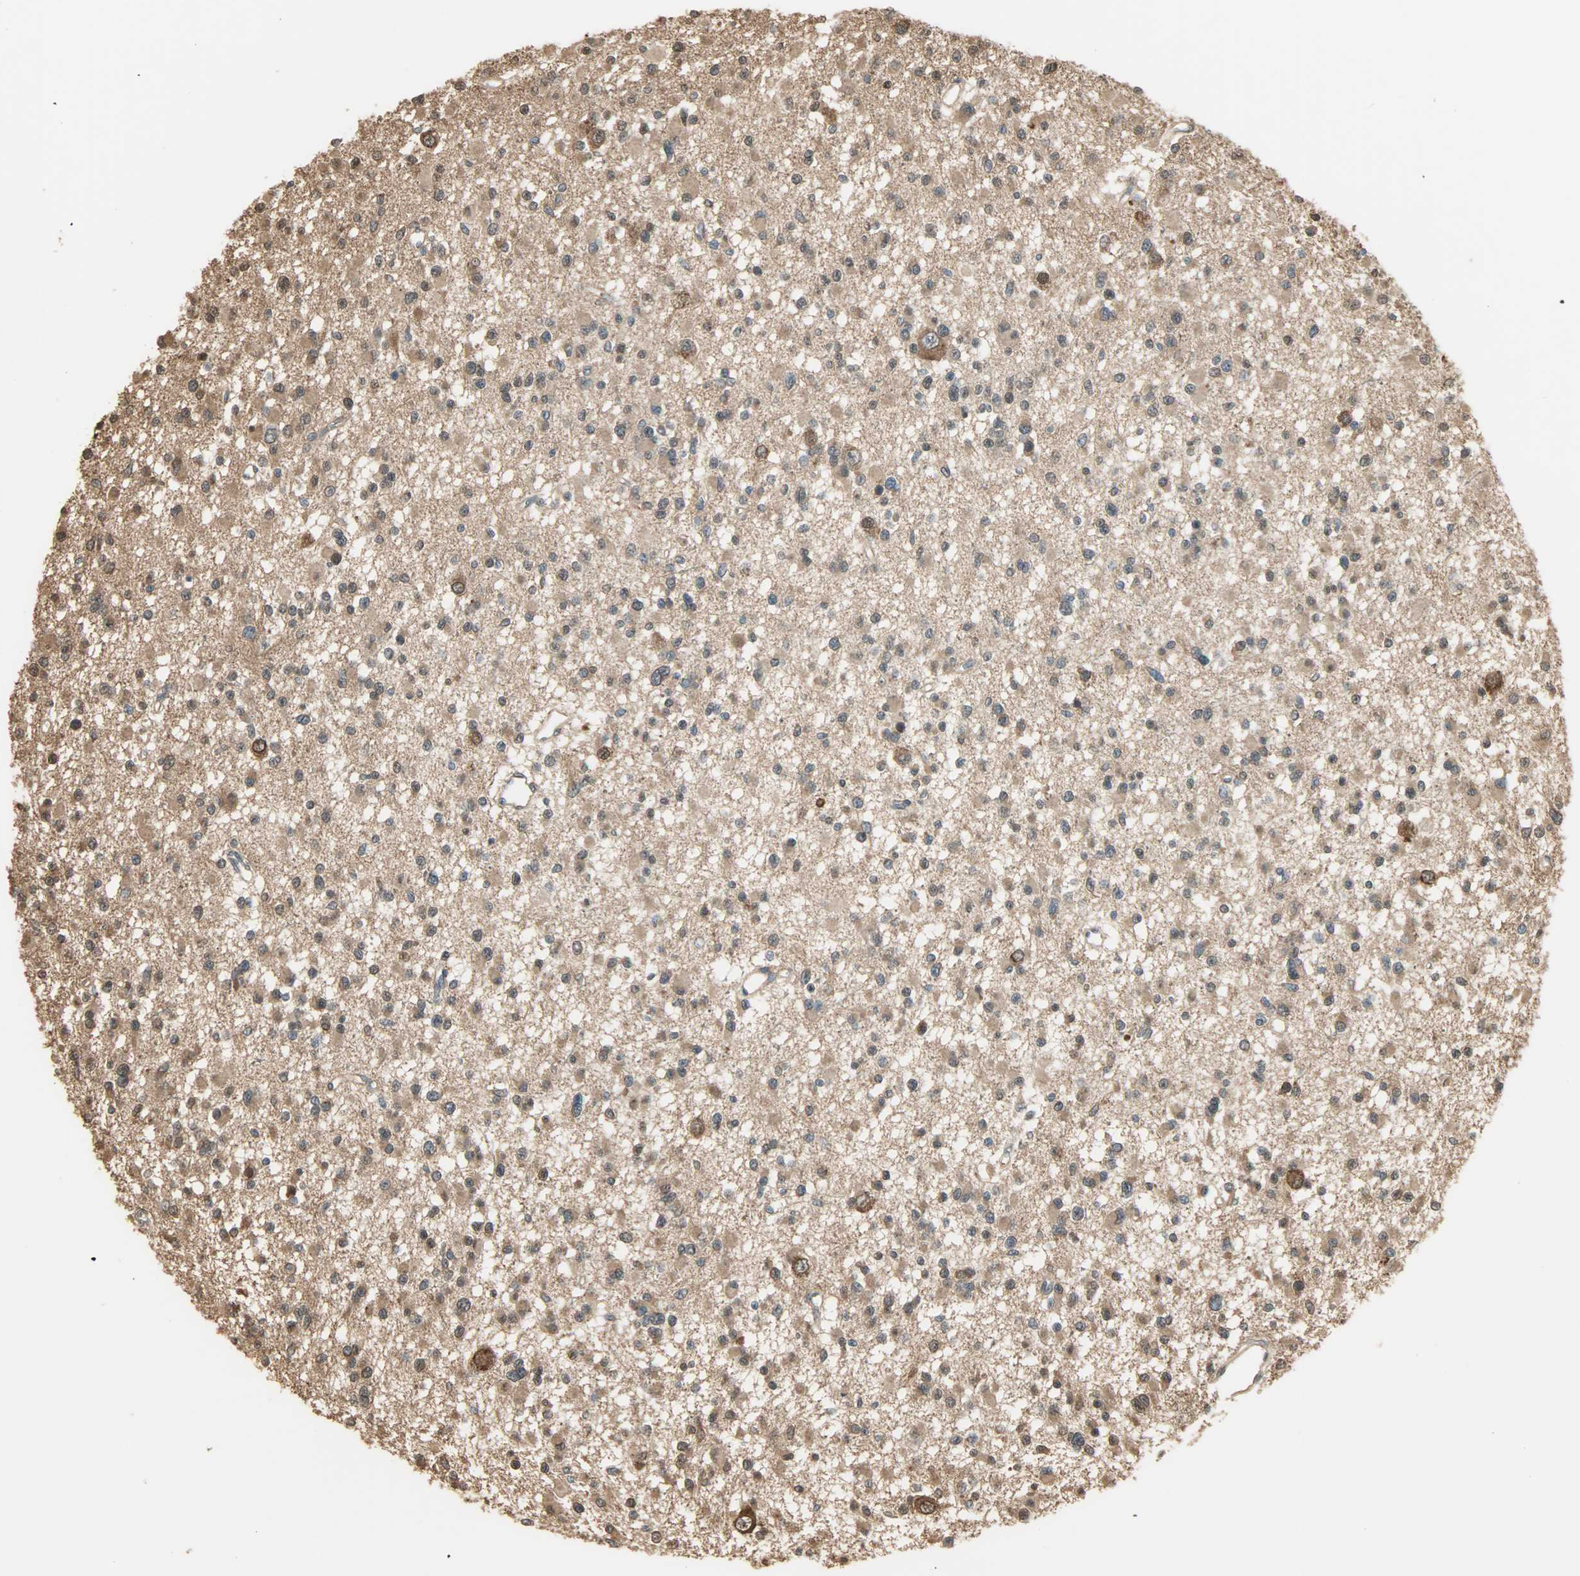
{"staining": {"intensity": "moderate", "quantity": ">75%", "location": "cytoplasmic/membranous,nuclear"}, "tissue": "glioma", "cell_type": "Tumor cells", "image_type": "cancer", "snomed": [{"axis": "morphology", "description": "Glioma, malignant, Low grade"}, {"axis": "topography", "description": "Brain"}], "caption": "Protein analysis of glioma tissue reveals moderate cytoplasmic/membranous and nuclear expression in about >75% of tumor cells.", "gene": "YWHAZ", "patient": {"sex": "female", "age": 22}}